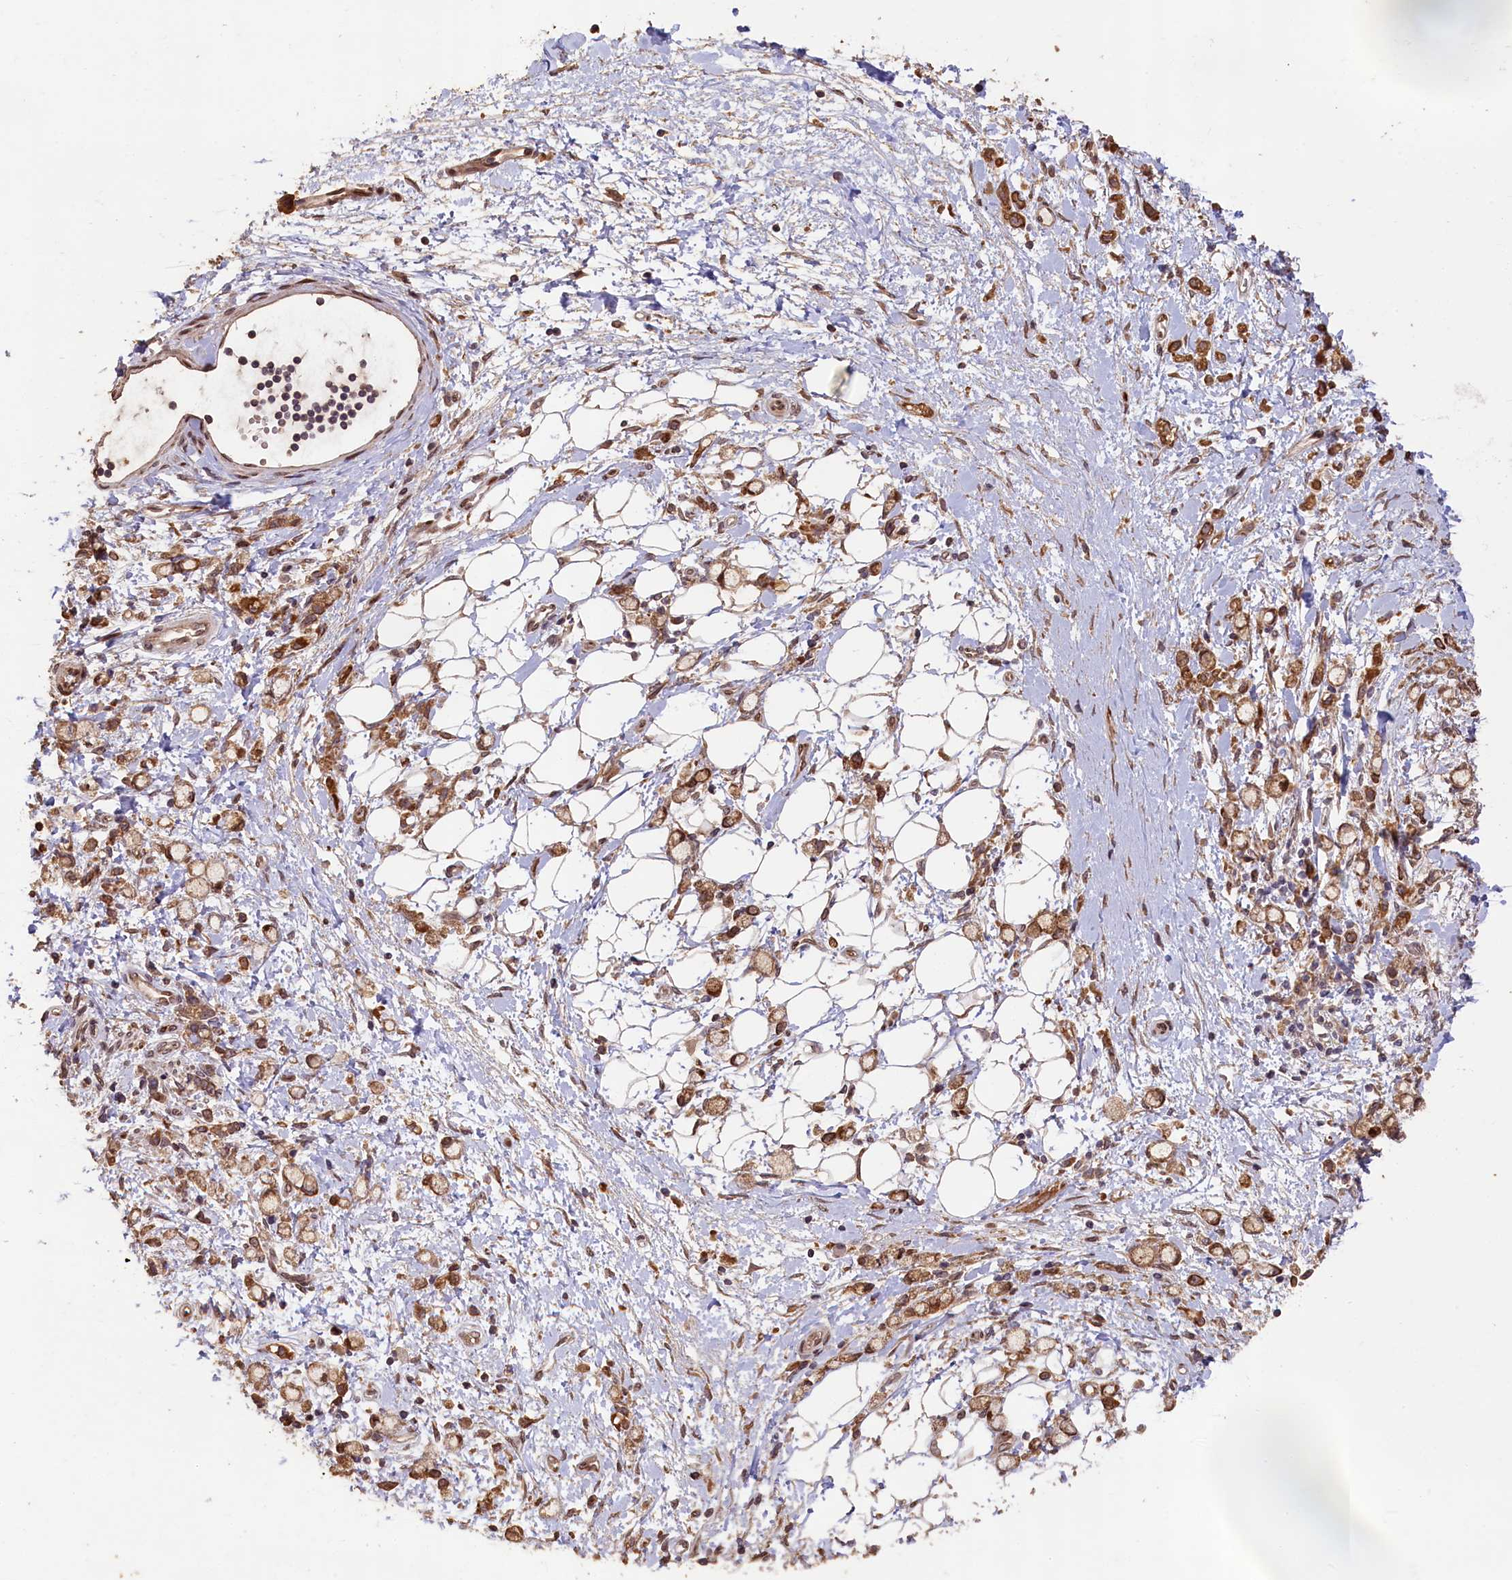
{"staining": {"intensity": "moderate", "quantity": ">75%", "location": "cytoplasmic/membranous"}, "tissue": "stomach cancer", "cell_type": "Tumor cells", "image_type": "cancer", "snomed": [{"axis": "morphology", "description": "Adenocarcinoma, NOS"}, {"axis": "topography", "description": "Stomach"}], "caption": "A histopathology image of stomach cancer (adenocarcinoma) stained for a protein demonstrates moderate cytoplasmic/membranous brown staining in tumor cells.", "gene": "SLC38A7", "patient": {"sex": "female", "age": 60}}